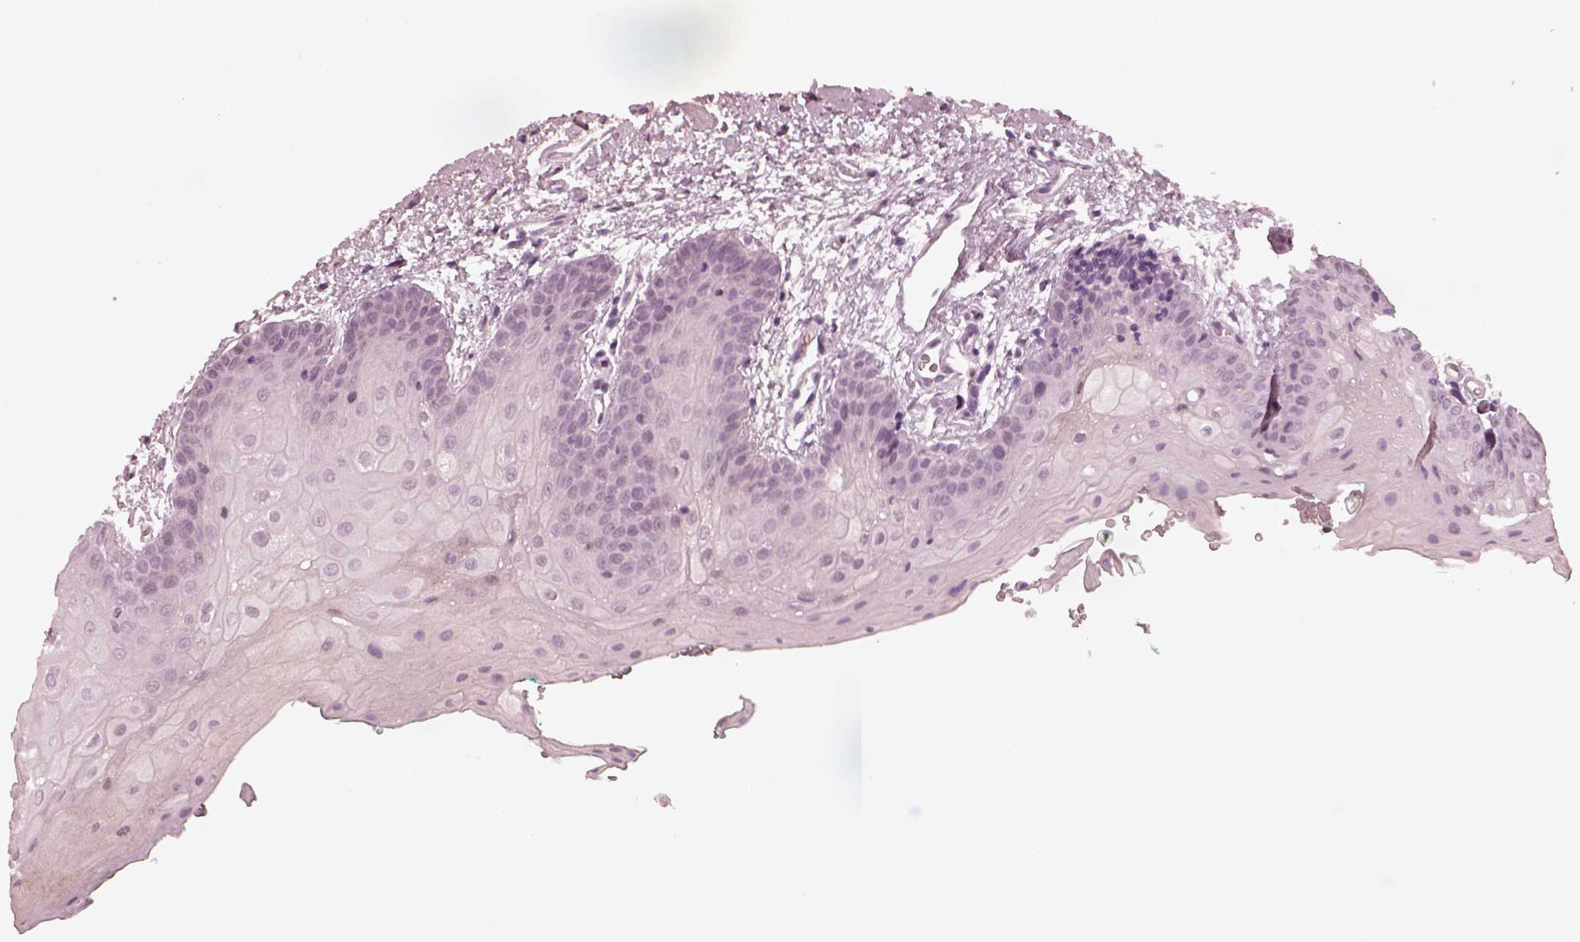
{"staining": {"intensity": "negative", "quantity": "none", "location": "none"}, "tissue": "oral mucosa", "cell_type": "Squamous epithelial cells", "image_type": "normal", "snomed": [{"axis": "morphology", "description": "Normal tissue, NOS"}, {"axis": "morphology", "description": "Squamous cell carcinoma, NOS"}, {"axis": "topography", "description": "Oral tissue"}, {"axis": "topography", "description": "Head-Neck"}], "caption": "This is an immunohistochemistry (IHC) image of normal human oral mucosa. There is no positivity in squamous epithelial cells.", "gene": "KCNA2", "patient": {"sex": "female", "age": 50}}